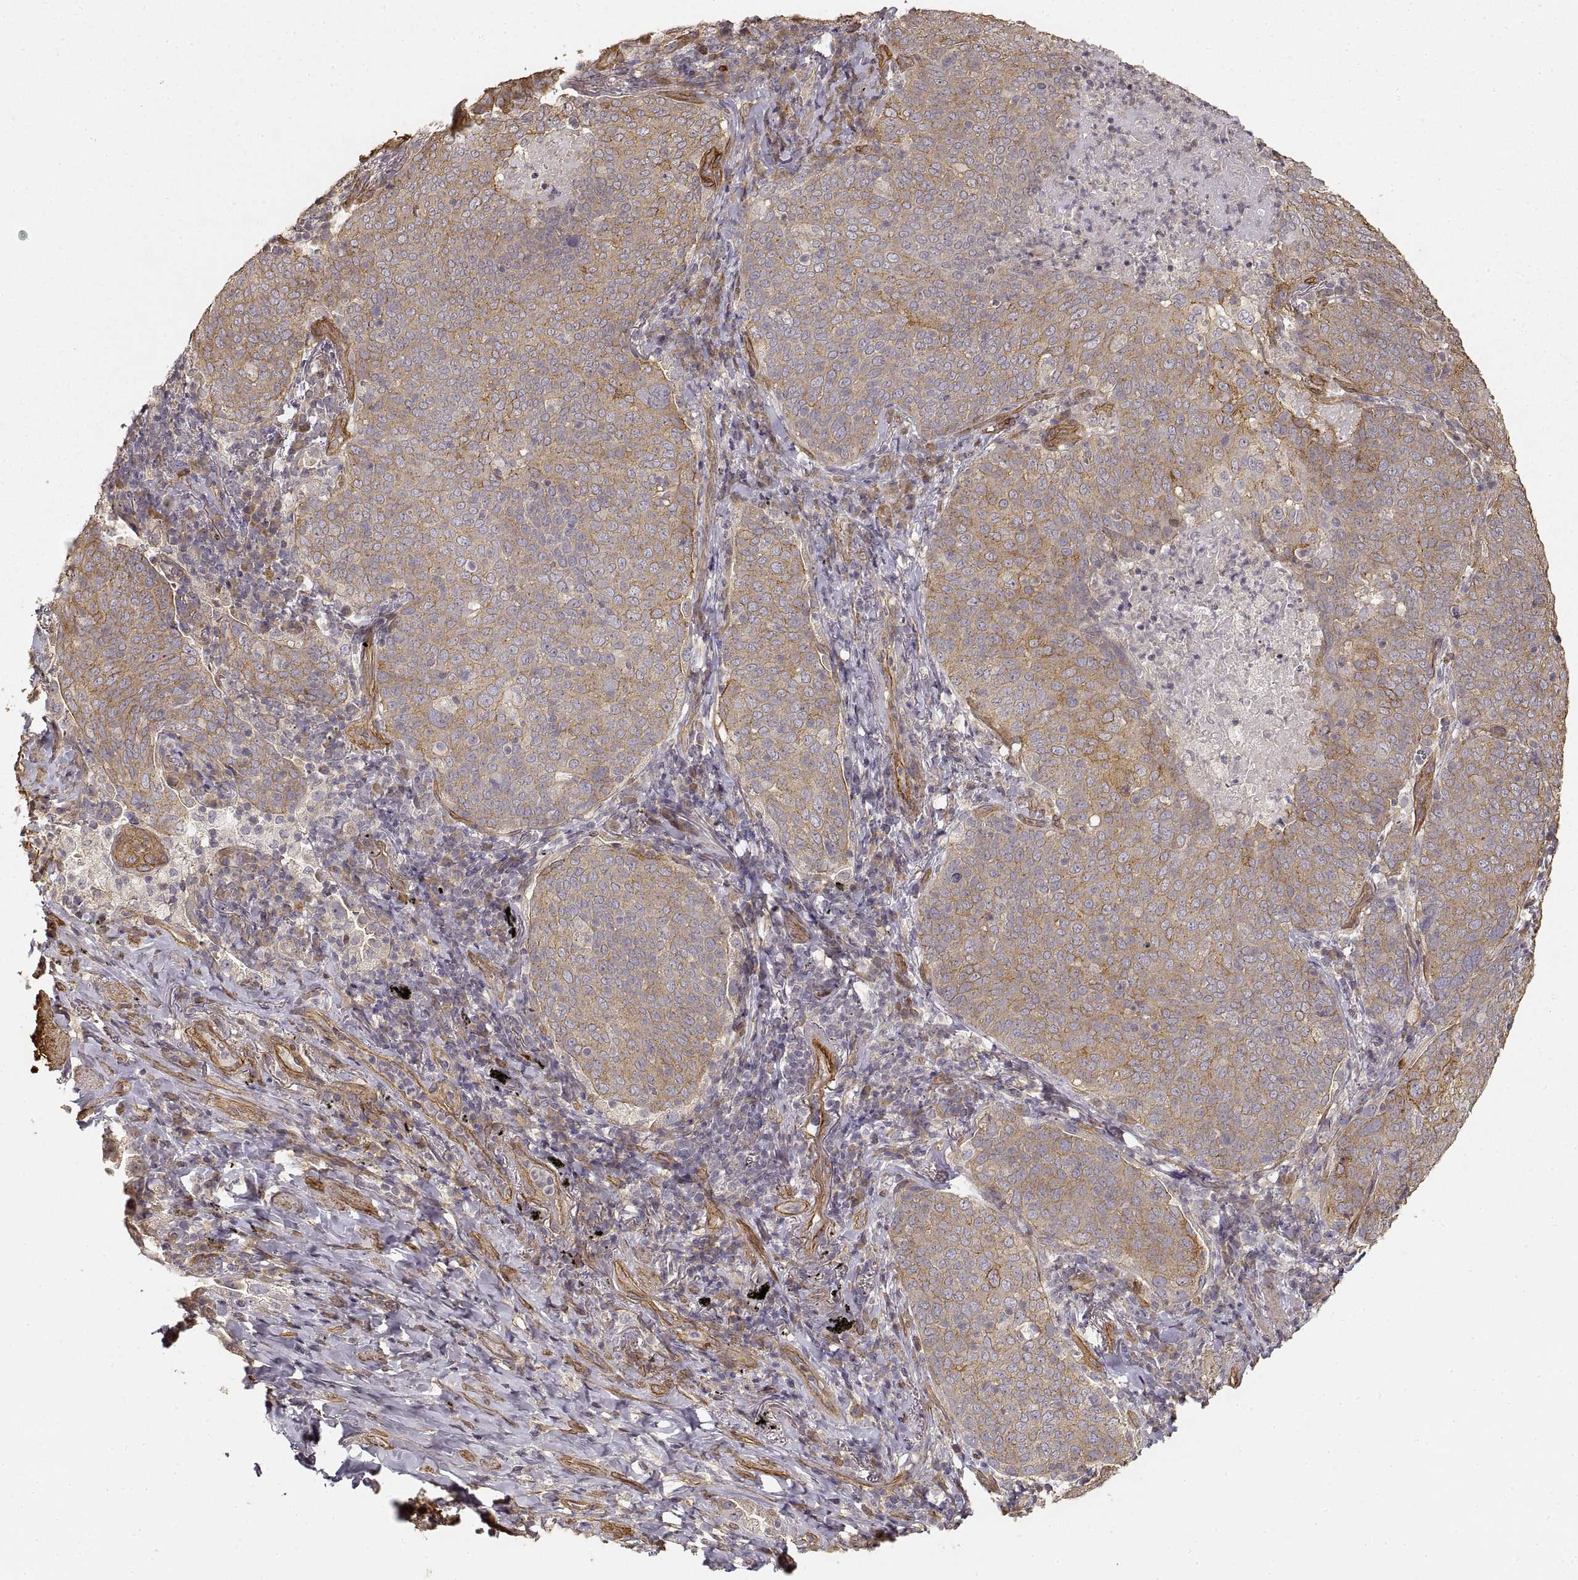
{"staining": {"intensity": "weak", "quantity": ">75%", "location": "cytoplasmic/membranous"}, "tissue": "lung cancer", "cell_type": "Tumor cells", "image_type": "cancer", "snomed": [{"axis": "morphology", "description": "Squamous cell carcinoma, NOS"}, {"axis": "topography", "description": "Lung"}], "caption": "This image reveals immunohistochemistry (IHC) staining of lung cancer (squamous cell carcinoma), with low weak cytoplasmic/membranous positivity in about >75% of tumor cells.", "gene": "LAMA4", "patient": {"sex": "male", "age": 82}}